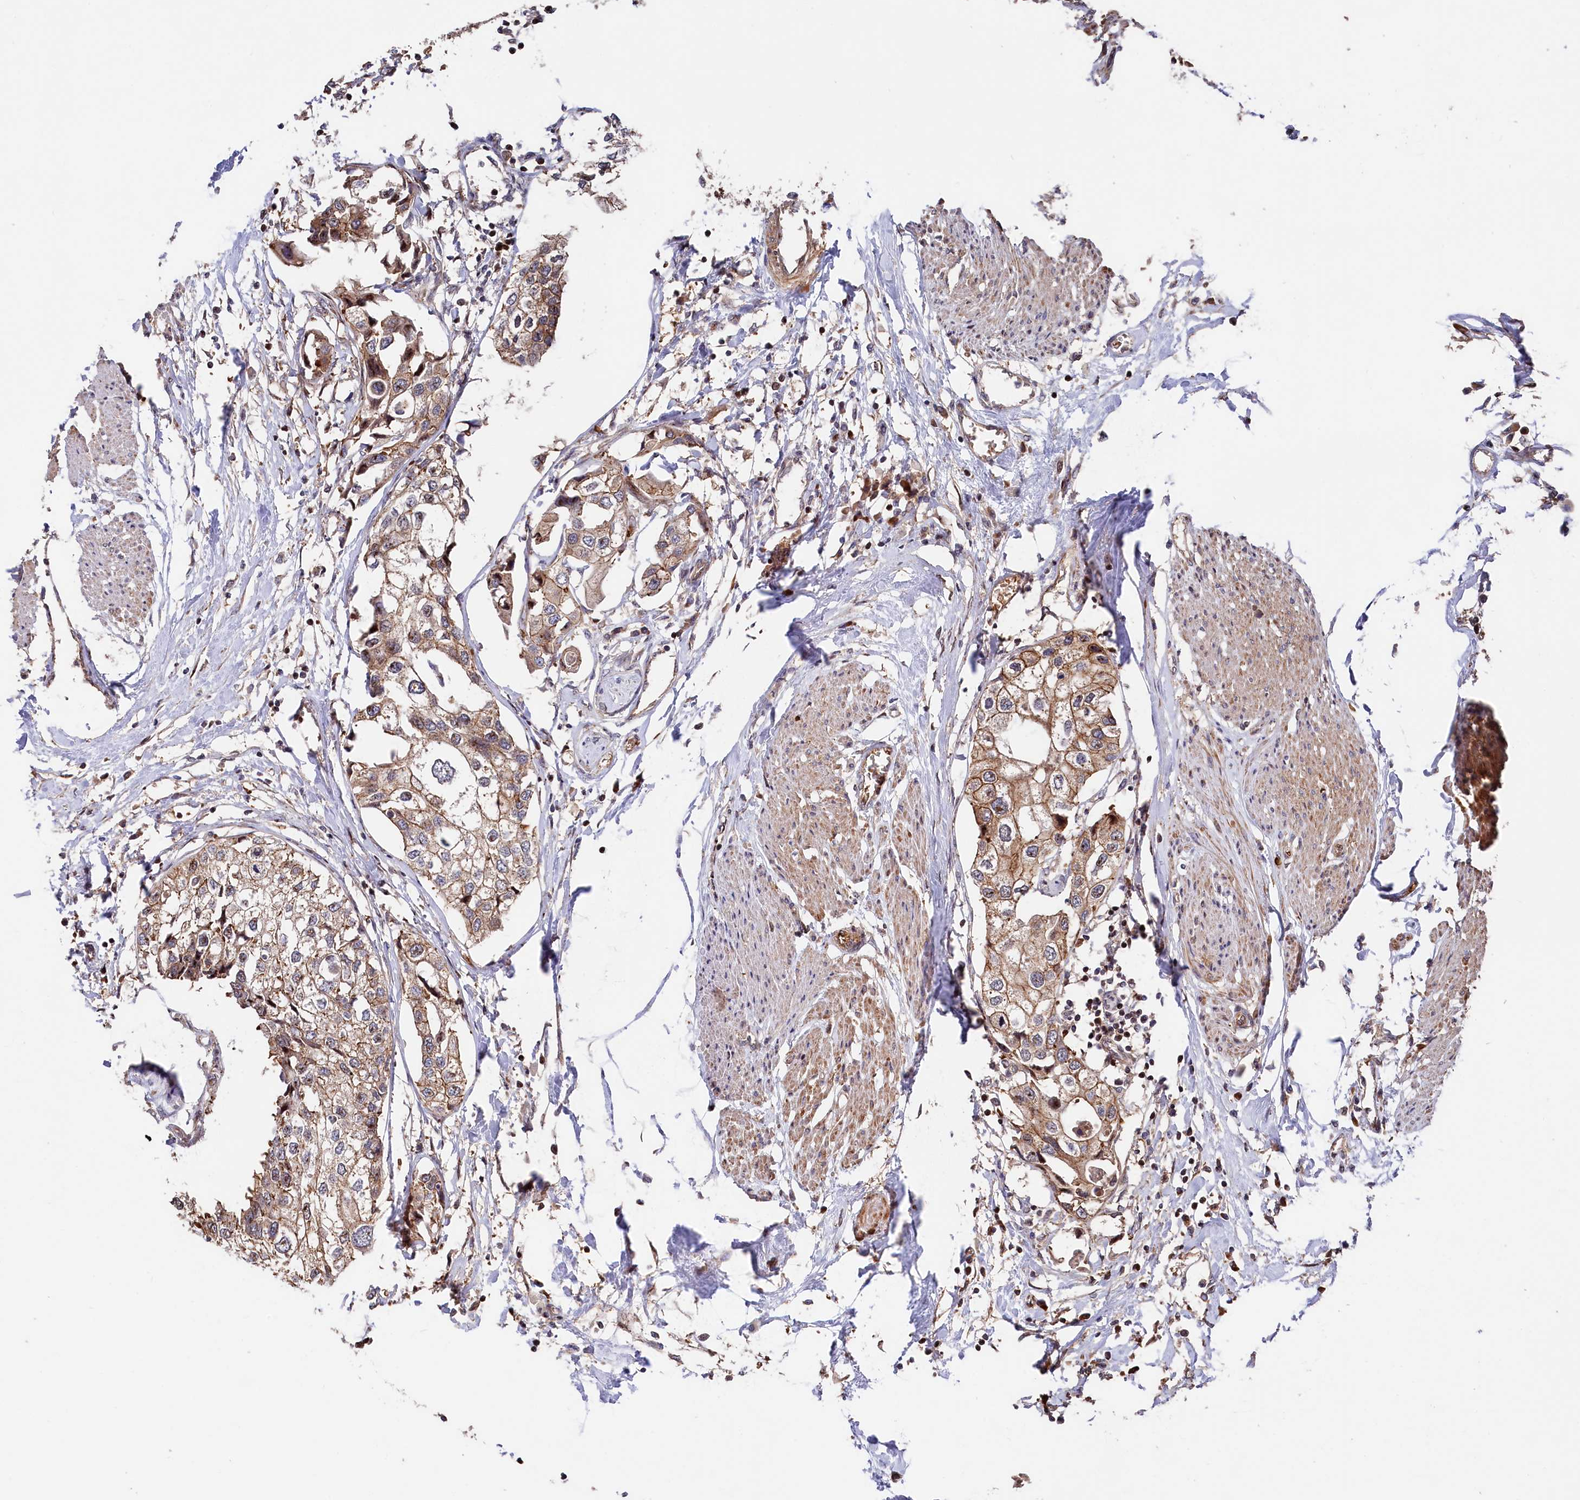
{"staining": {"intensity": "moderate", "quantity": ">75%", "location": "cytoplasmic/membranous"}, "tissue": "urothelial cancer", "cell_type": "Tumor cells", "image_type": "cancer", "snomed": [{"axis": "morphology", "description": "Urothelial carcinoma, High grade"}, {"axis": "topography", "description": "Urinary bladder"}], "caption": "The photomicrograph displays a brown stain indicating the presence of a protein in the cytoplasmic/membranous of tumor cells in urothelial carcinoma (high-grade). Nuclei are stained in blue.", "gene": "TNKS1BP1", "patient": {"sex": "male", "age": 64}}